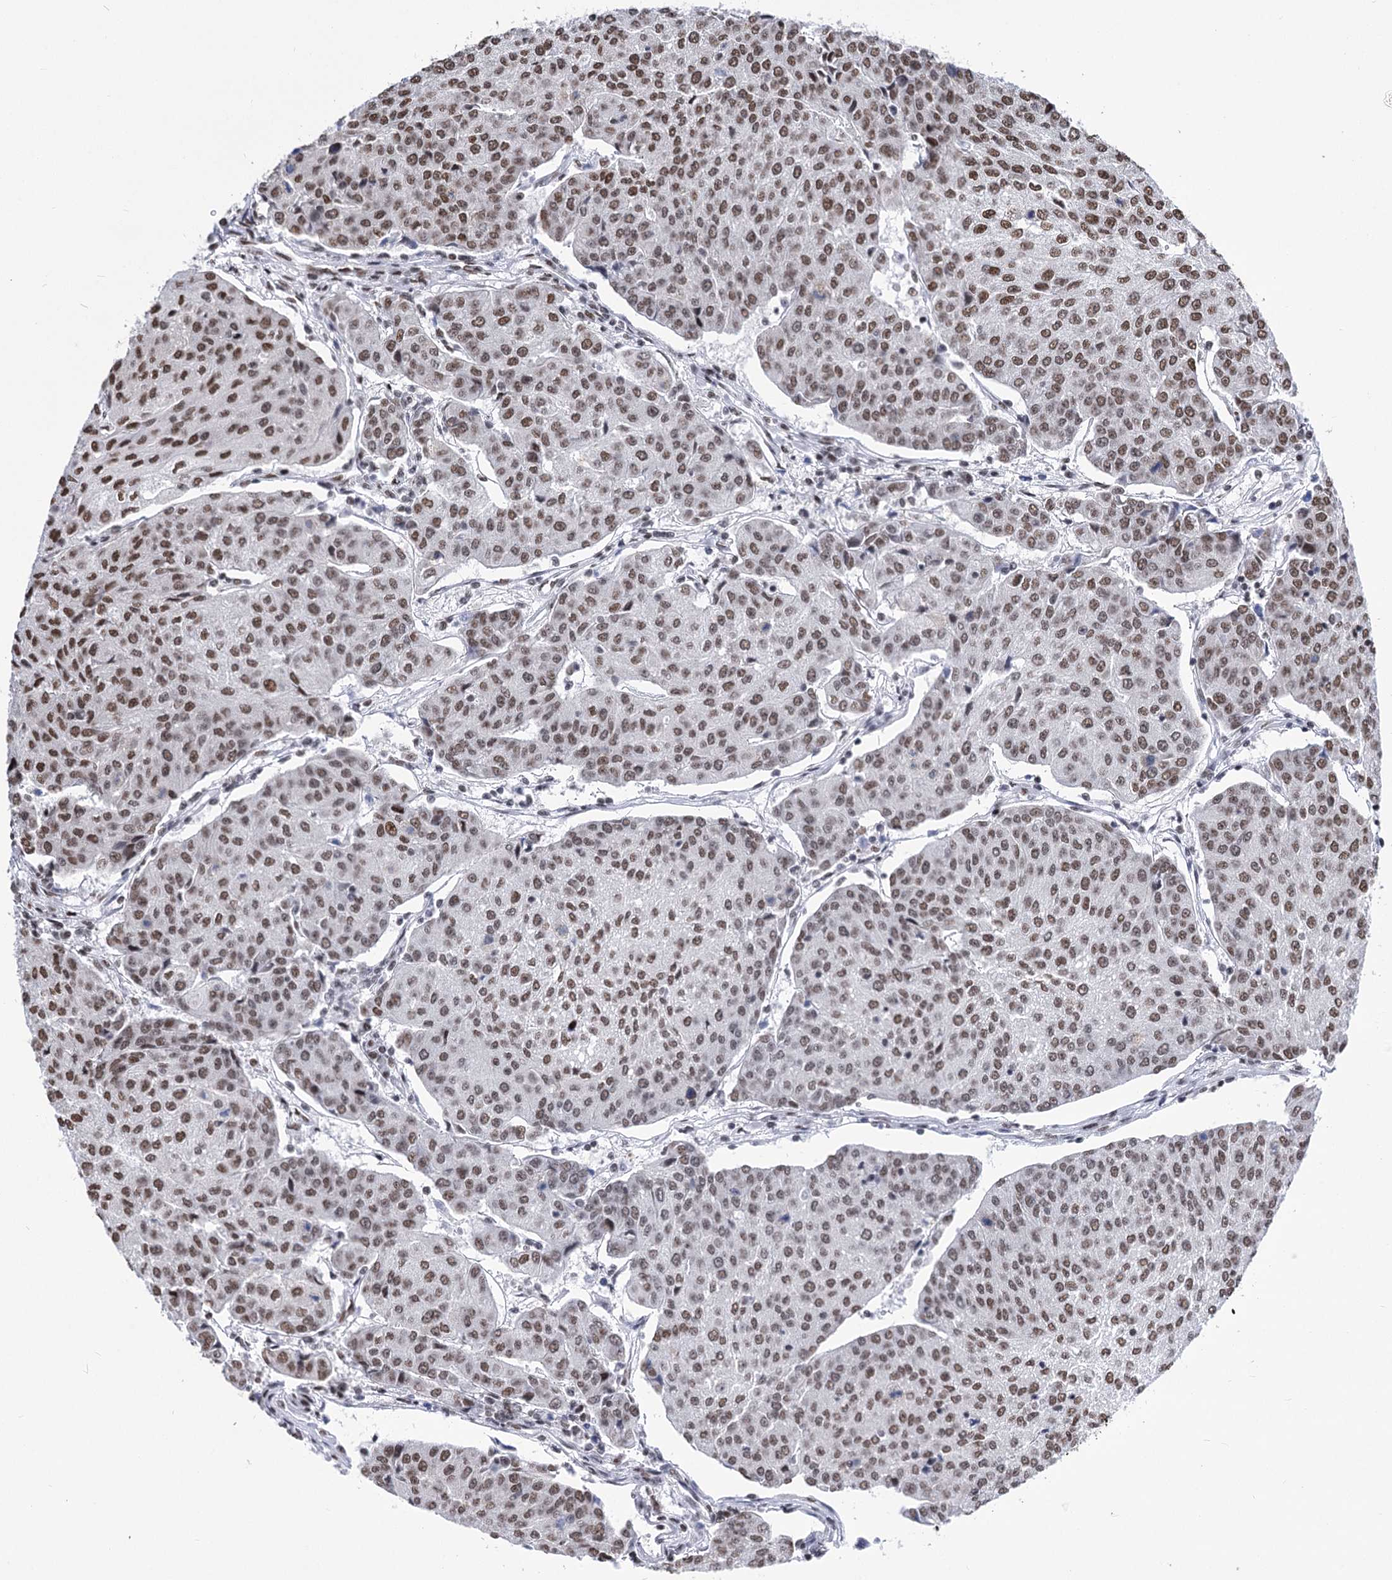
{"staining": {"intensity": "moderate", "quantity": "25%-75%", "location": "nuclear"}, "tissue": "urothelial cancer", "cell_type": "Tumor cells", "image_type": "cancer", "snomed": [{"axis": "morphology", "description": "Urothelial carcinoma, High grade"}, {"axis": "topography", "description": "Urinary bladder"}], "caption": "Tumor cells reveal moderate nuclear expression in about 25%-75% of cells in urothelial cancer.", "gene": "POU4F3", "patient": {"sex": "female", "age": 85}}